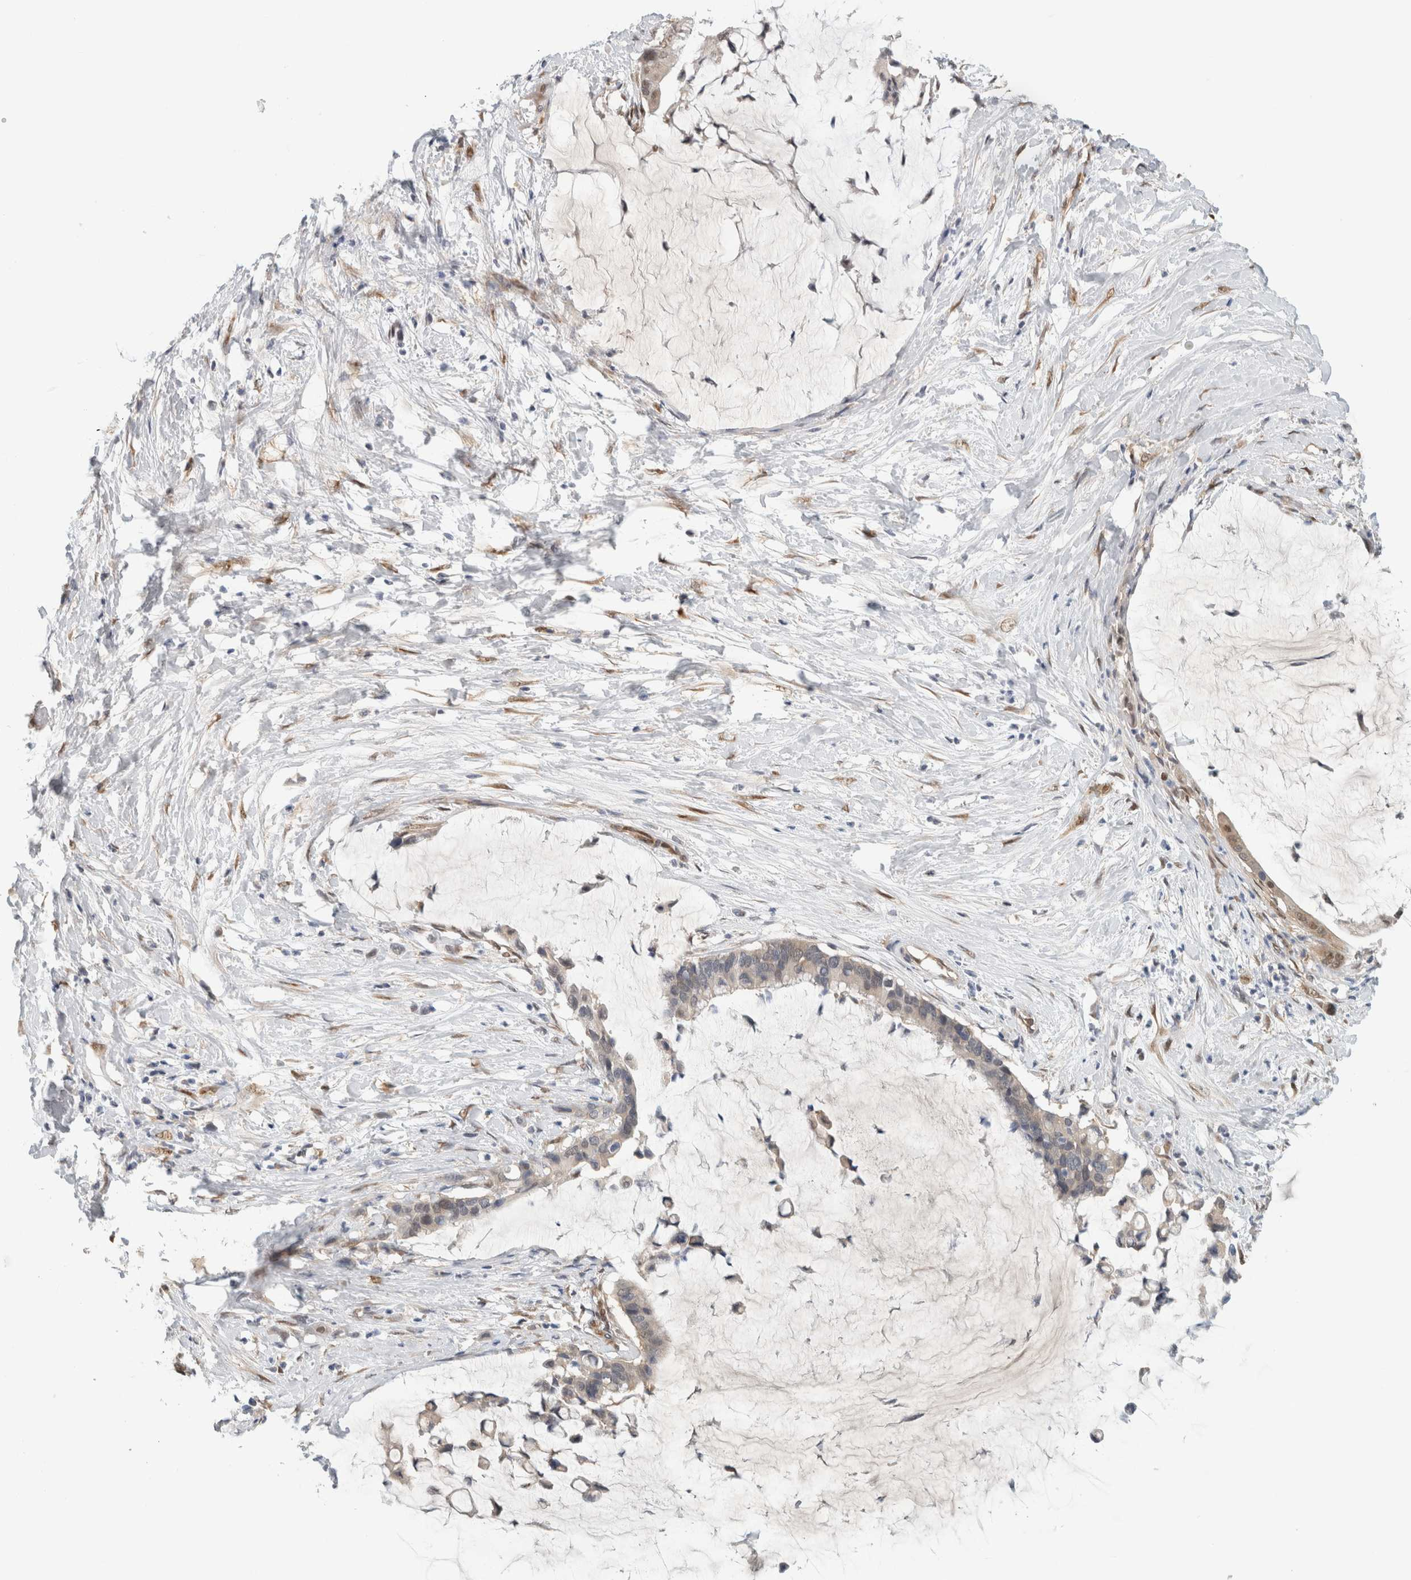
{"staining": {"intensity": "weak", "quantity": "<25%", "location": "nuclear"}, "tissue": "pancreatic cancer", "cell_type": "Tumor cells", "image_type": "cancer", "snomed": [{"axis": "morphology", "description": "Adenocarcinoma, NOS"}, {"axis": "topography", "description": "Pancreas"}], "caption": "Immunohistochemistry (IHC) image of pancreatic cancer stained for a protein (brown), which reveals no staining in tumor cells.", "gene": "EIF4G3", "patient": {"sex": "male", "age": 41}}